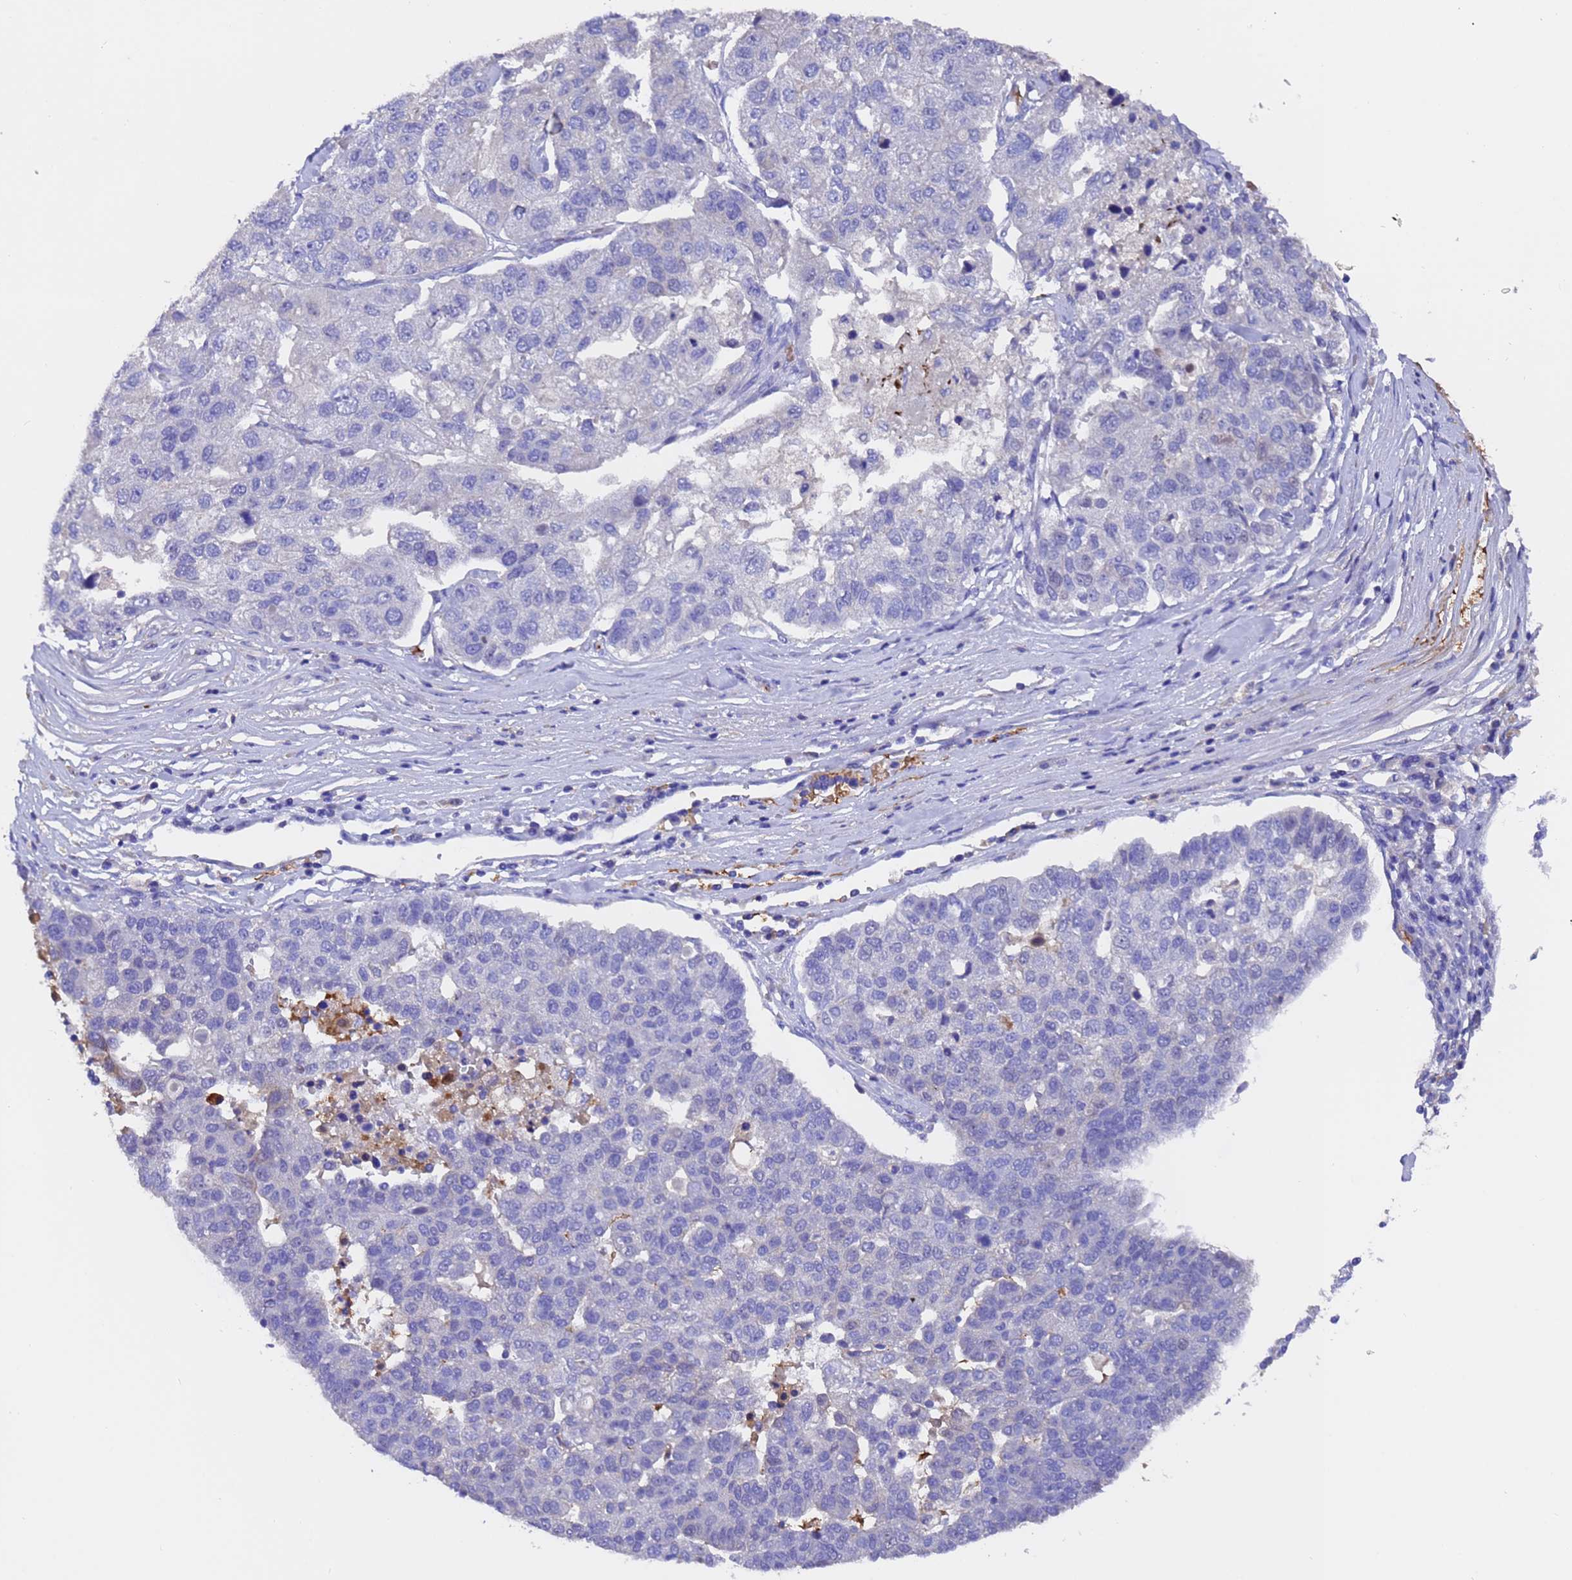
{"staining": {"intensity": "negative", "quantity": "none", "location": "none"}, "tissue": "pancreatic cancer", "cell_type": "Tumor cells", "image_type": "cancer", "snomed": [{"axis": "morphology", "description": "Adenocarcinoma, NOS"}, {"axis": "topography", "description": "Pancreas"}], "caption": "A histopathology image of pancreatic cancer stained for a protein reveals no brown staining in tumor cells.", "gene": "ELP6", "patient": {"sex": "female", "age": 61}}